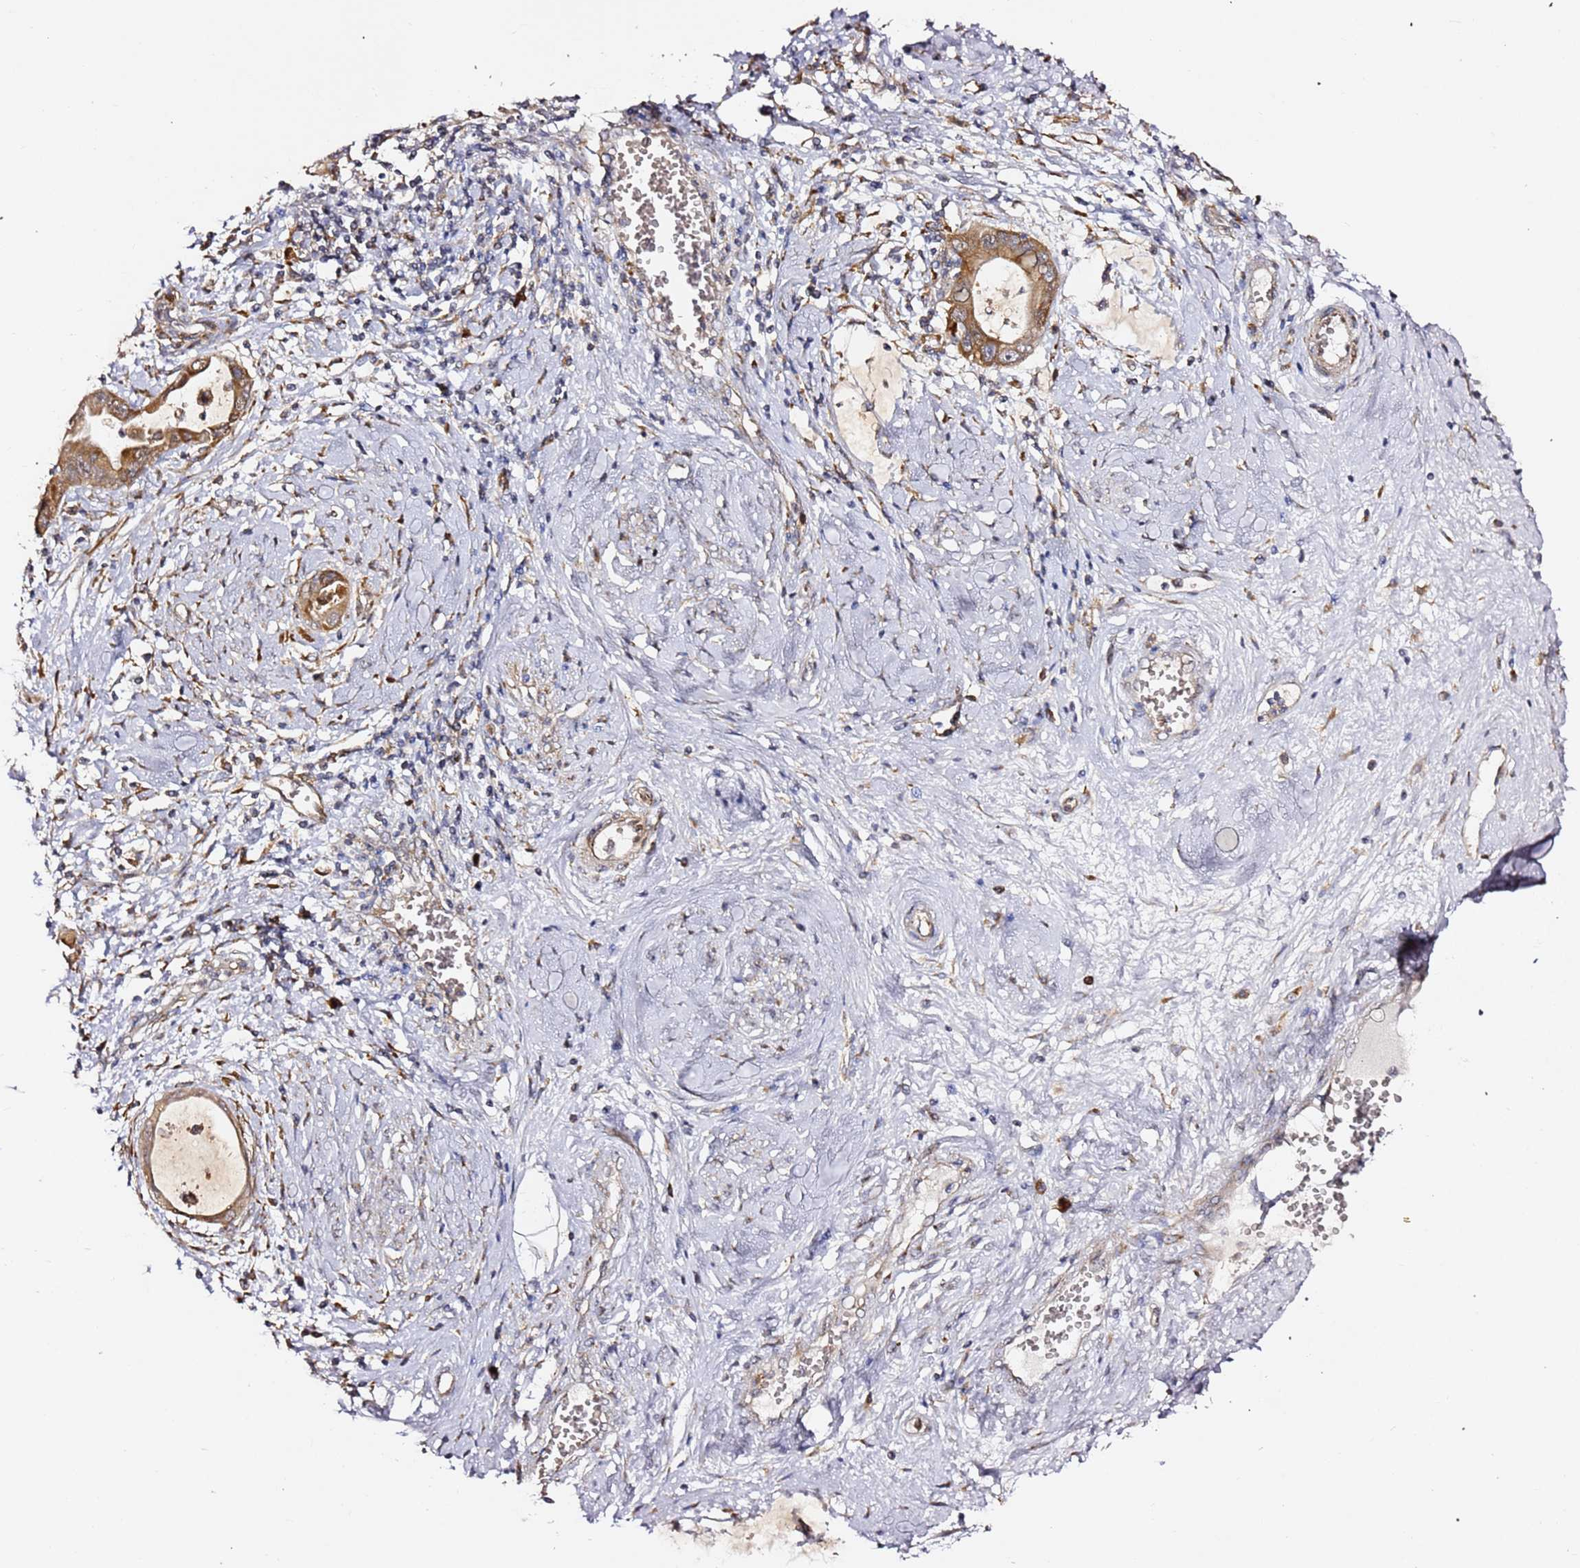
{"staining": {"intensity": "moderate", "quantity": ">75%", "location": "cytoplasmic/membranous"}, "tissue": "cervical cancer", "cell_type": "Tumor cells", "image_type": "cancer", "snomed": [{"axis": "morphology", "description": "Adenocarcinoma, NOS"}, {"axis": "topography", "description": "Cervix"}], "caption": "Protein expression analysis of human cervical adenocarcinoma reveals moderate cytoplasmic/membranous staining in about >75% of tumor cells.", "gene": "HSD17B7", "patient": {"sex": "female", "age": 44}}